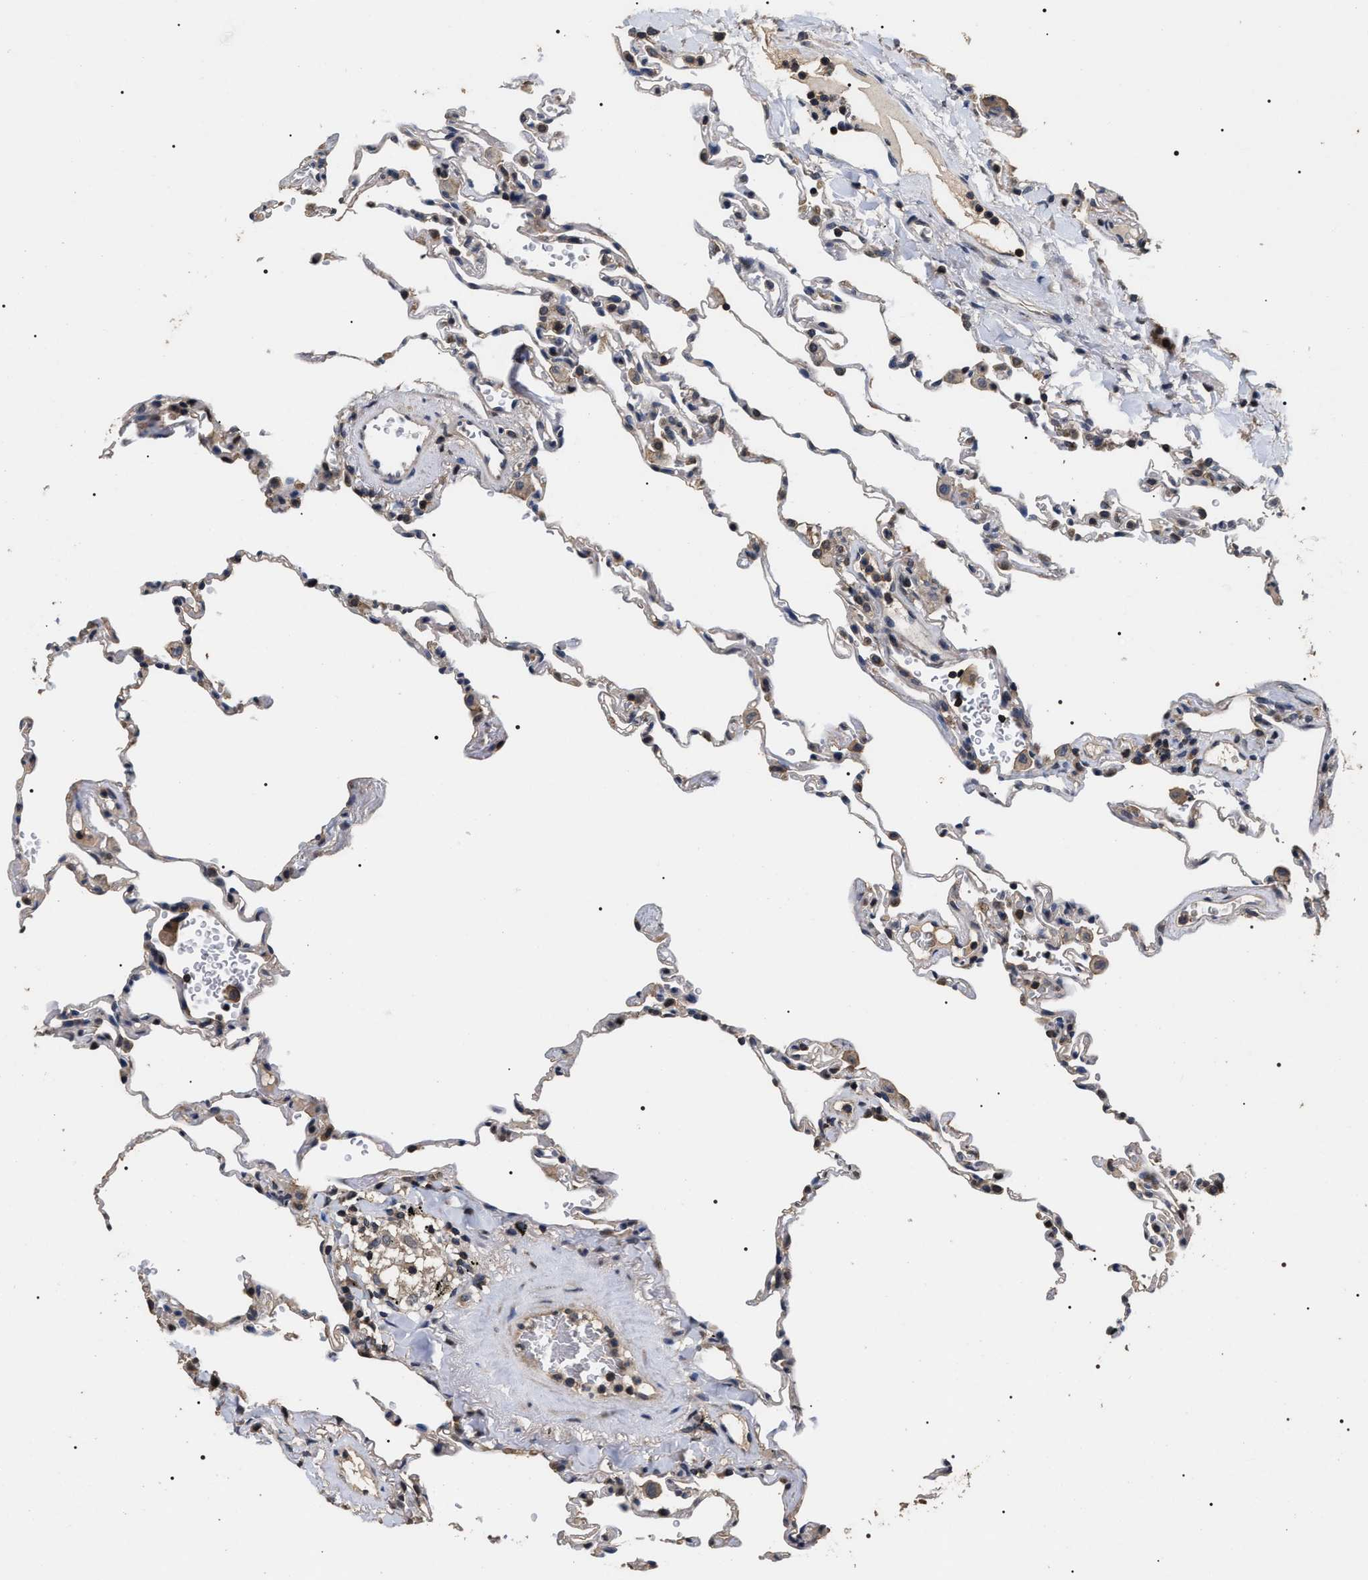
{"staining": {"intensity": "weak", "quantity": "25%-75%", "location": "cytoplasmic/membranous"}, "tissue": "lung", "cell_type": "Alveolar cells", "image_type": "normal", "snomed": [{"axis": "morphology", "description": "Normal tissue, NOS"}, {"axis": "topography", "description": "Lung"}], "caption": "IHC of benign lung displays low levels of weak cytoplasmic/membranous positivity in about 25%-75% of alveolar cells. The protein of interest is stained brown, and the nuclei are stained in blue (DAB (3,3'-diaminobenzidine) IHC with brightfield microscopy, high magnification).", "gene": "UPF3A", "patient": {"sex": "male", "age": 59}}